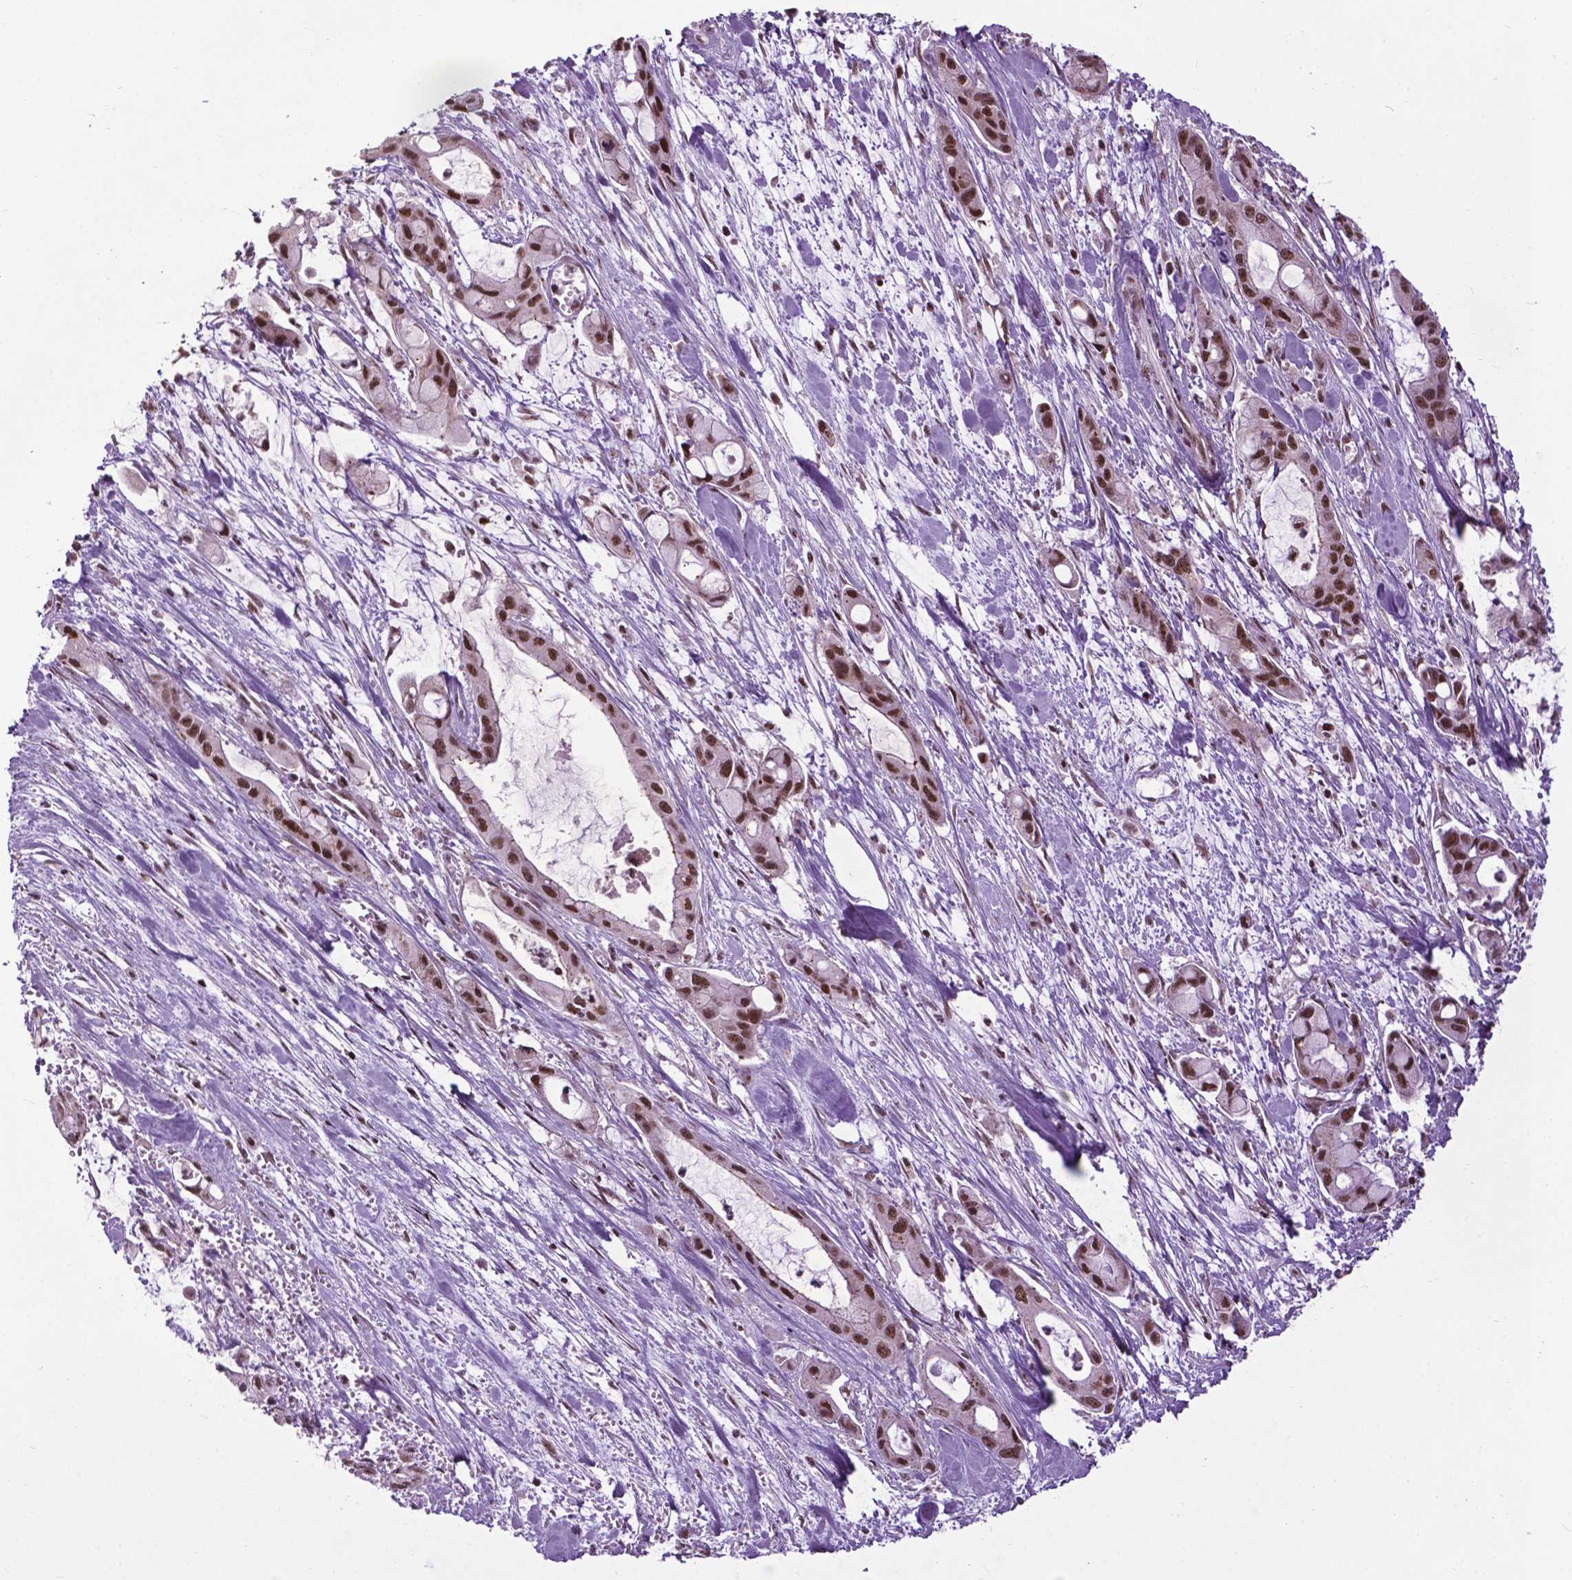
{"staining": {"intensity": "strong", "quantity": ">75%", "location": "nuclear"}, "tissue": "pancreatic cancer", "cell_type": "Tumor cells", "image_type": "cancer", "snomed": [{"axis": "morphology", "description": "Adenocarcinoma, NOS"}, {"axis": "topography", "description": "Pancreas"}], "caption": "Adenocarcinoma (pancreatic) stained with a protein marker reveals strong staining in tumor cells.", "gene": "EAF1", "patient": {"sex": "male", "age": 48}}